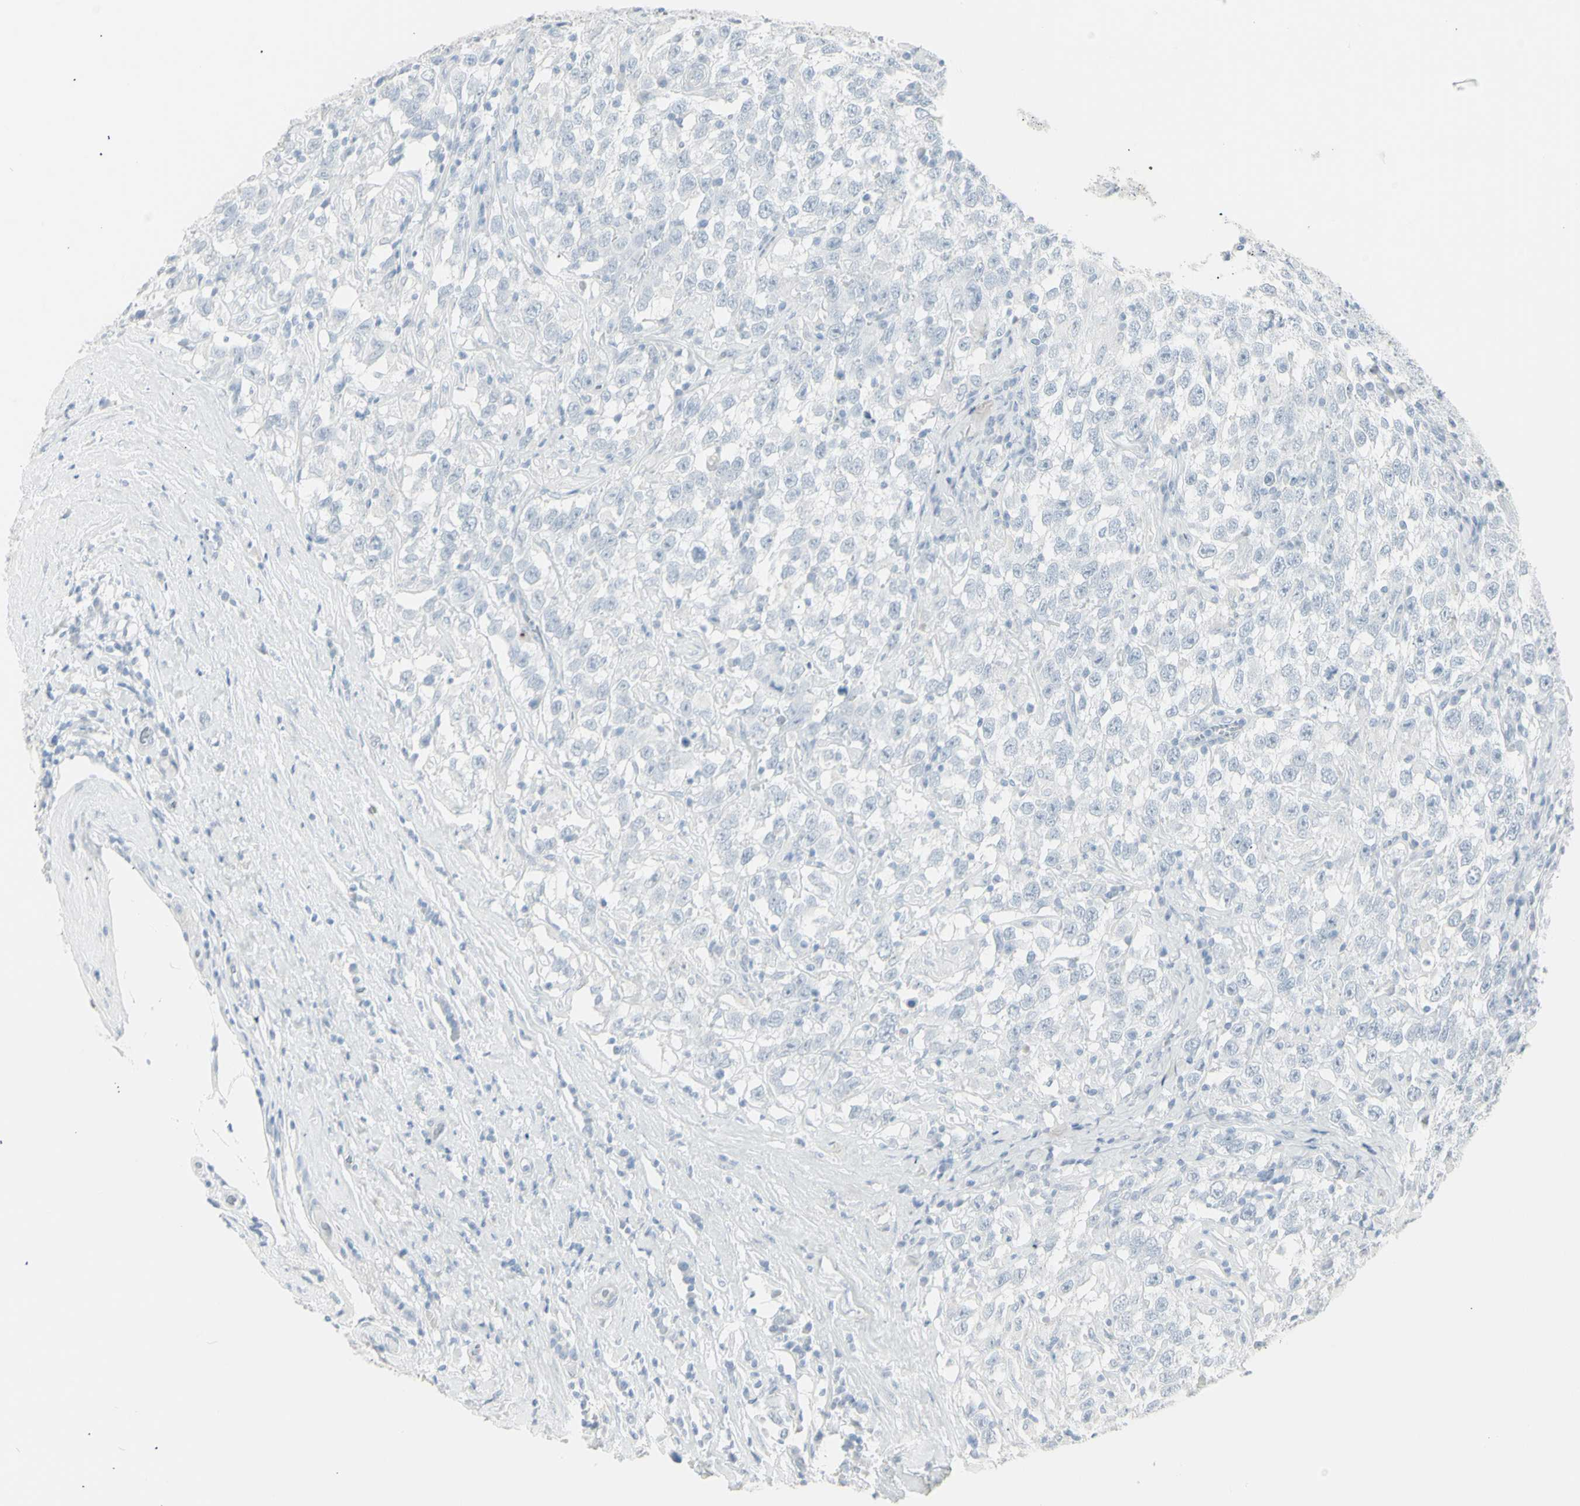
{"staining": {"intensity": "negative", "quantity": "none", "location": "none"}, "tissue": "testis cancer", "cell_type": "Tumor cells", "image_type": "cancer", "snomed": [{"axis": "morphology", "description": "Seminoma, NOS"}, {"axis": "topography", "description": "Testis"}], "caption": "Human seminoma (testis) stained for a protein using IHC displays no positivity in tumor cells.", "gene": "YBX2", "patient": {"sex": "male", "age": 41}}